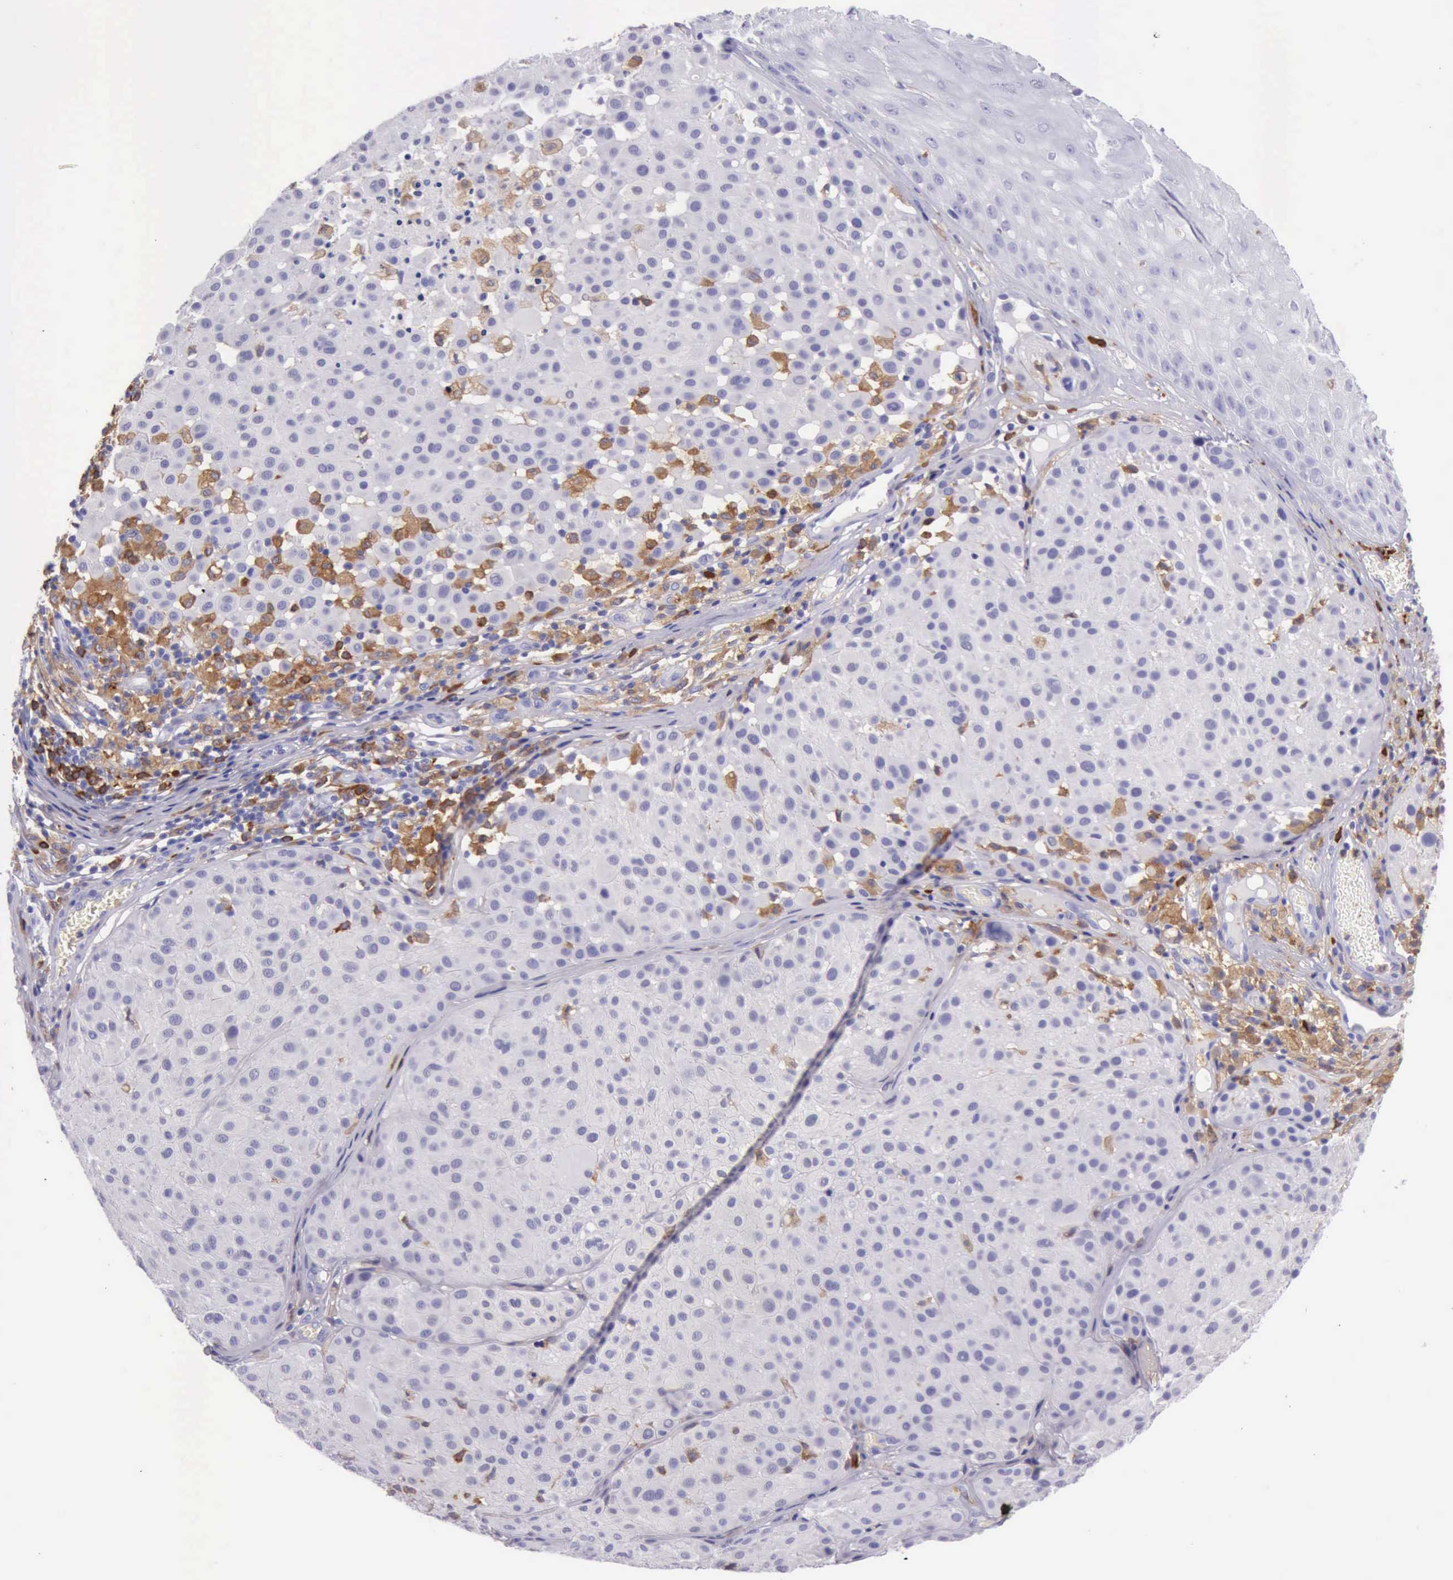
{"staining": {"intensity": "negative", "quantity": "none", "location": "none"}, "tissue": "melanoma", "cell_type": "Tumor cells", "image_type": "cancer", "snomed": [{"axis": "morphology", "description": "Malignant melanoma, NOS"}, {"axis": "topography", "description": "Skin"}], "caption": "Immunohistochemistry of human malignant melanoma shows no expression in tumor cells.", "gene": "BTK", "patient": {"sex": "male", "age": 36}}